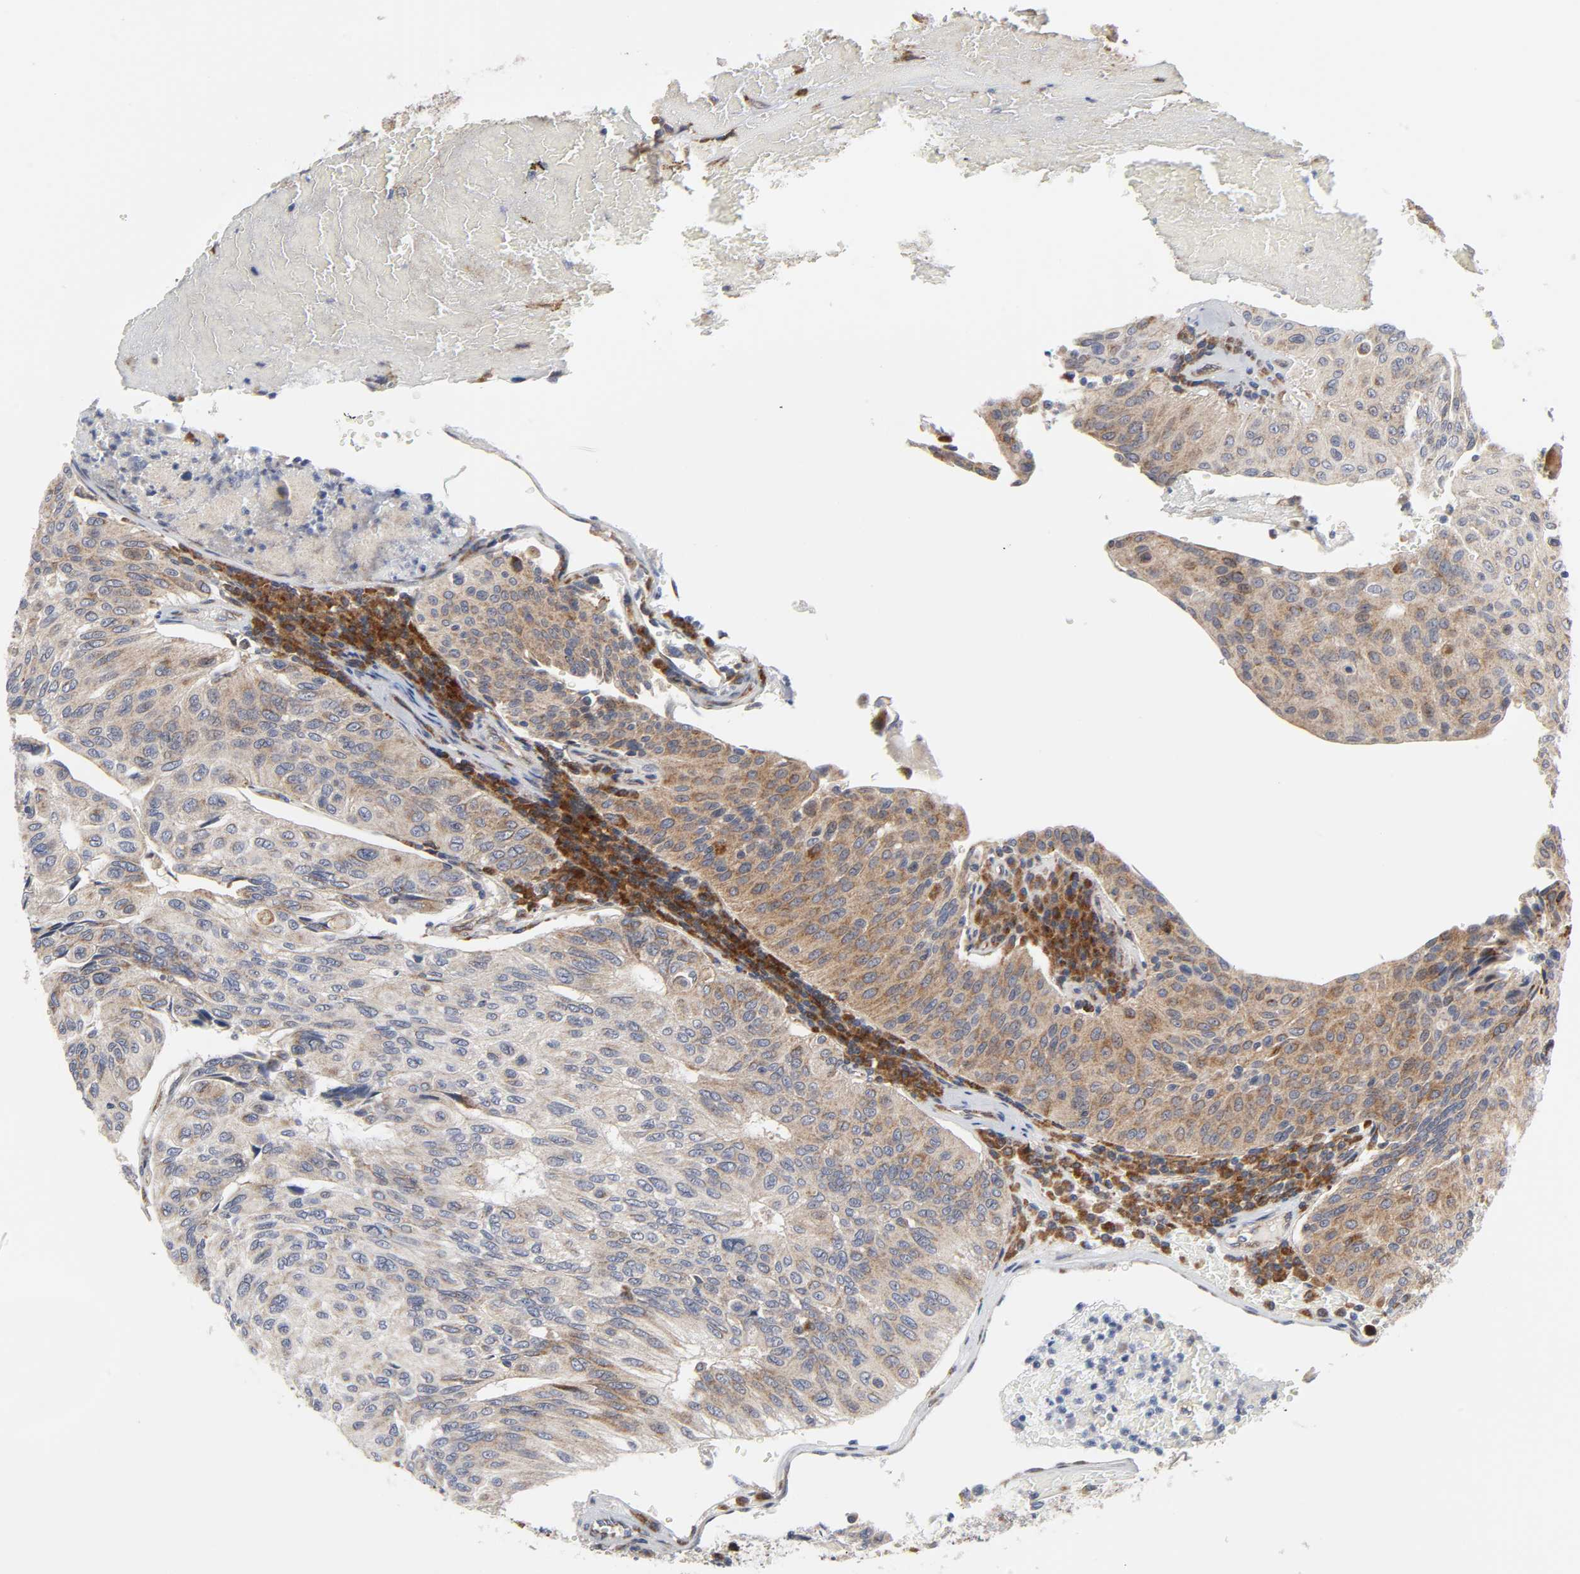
{"staining": {"intensity": "moderate", "quantity": ">75%", "location": "cytoplasmic/membranous"}, "tissue": "urothelial cancer", "cell_type": "Tumor cells", "image_type": "cancer", "snomed": [{"axis": "morphology", "description": "Urothelial carcinoma, High grade"}, {"axis": "topography", "description": "Urinary bladder"}], "caption": "Urothelial cancer stained for a protein (brown) exhibits moderate cytoplasmic/membranous positive expression in approximately >75% of tumor cells.", "gene": "BAX", "patient": {"sex": "male", "age": 66}}